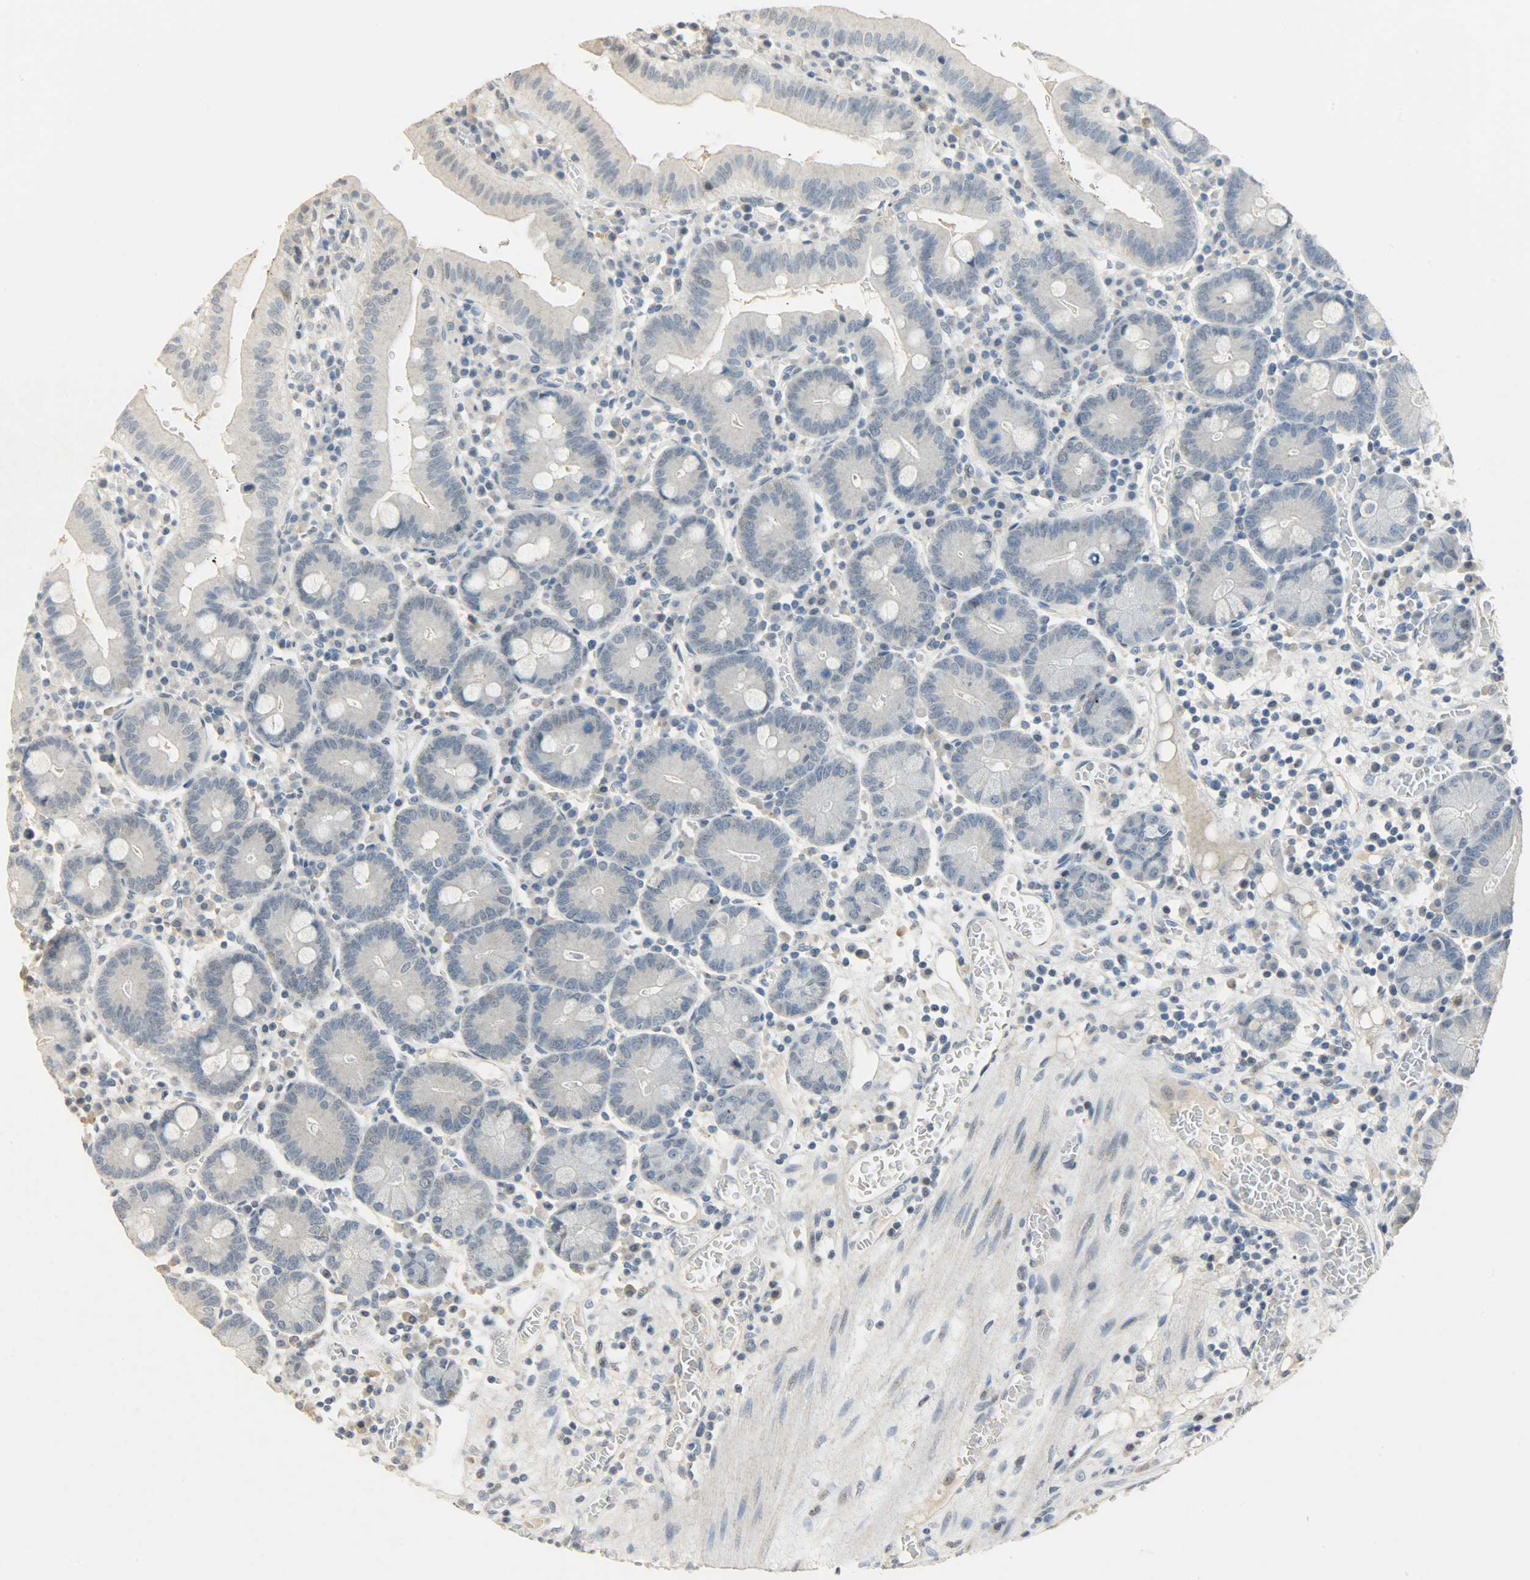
{"staining": {"intensity": "negative", "quantity": "none", "location": "none"}, "tissue": "small intestine", "cell_type": "Glandular cells", "image_type": "normal", "snomed": [{"axis": "morphology", "description": "Normal tissue, NOS"}, {"axis": "topography", "description": "Small intestine"}], "caption": "Protein analysis of benign small intestine shows no significant expression in glandular cells.", "gene": "DNAJB6", "patient": {"sex": "male", "age": 71}}